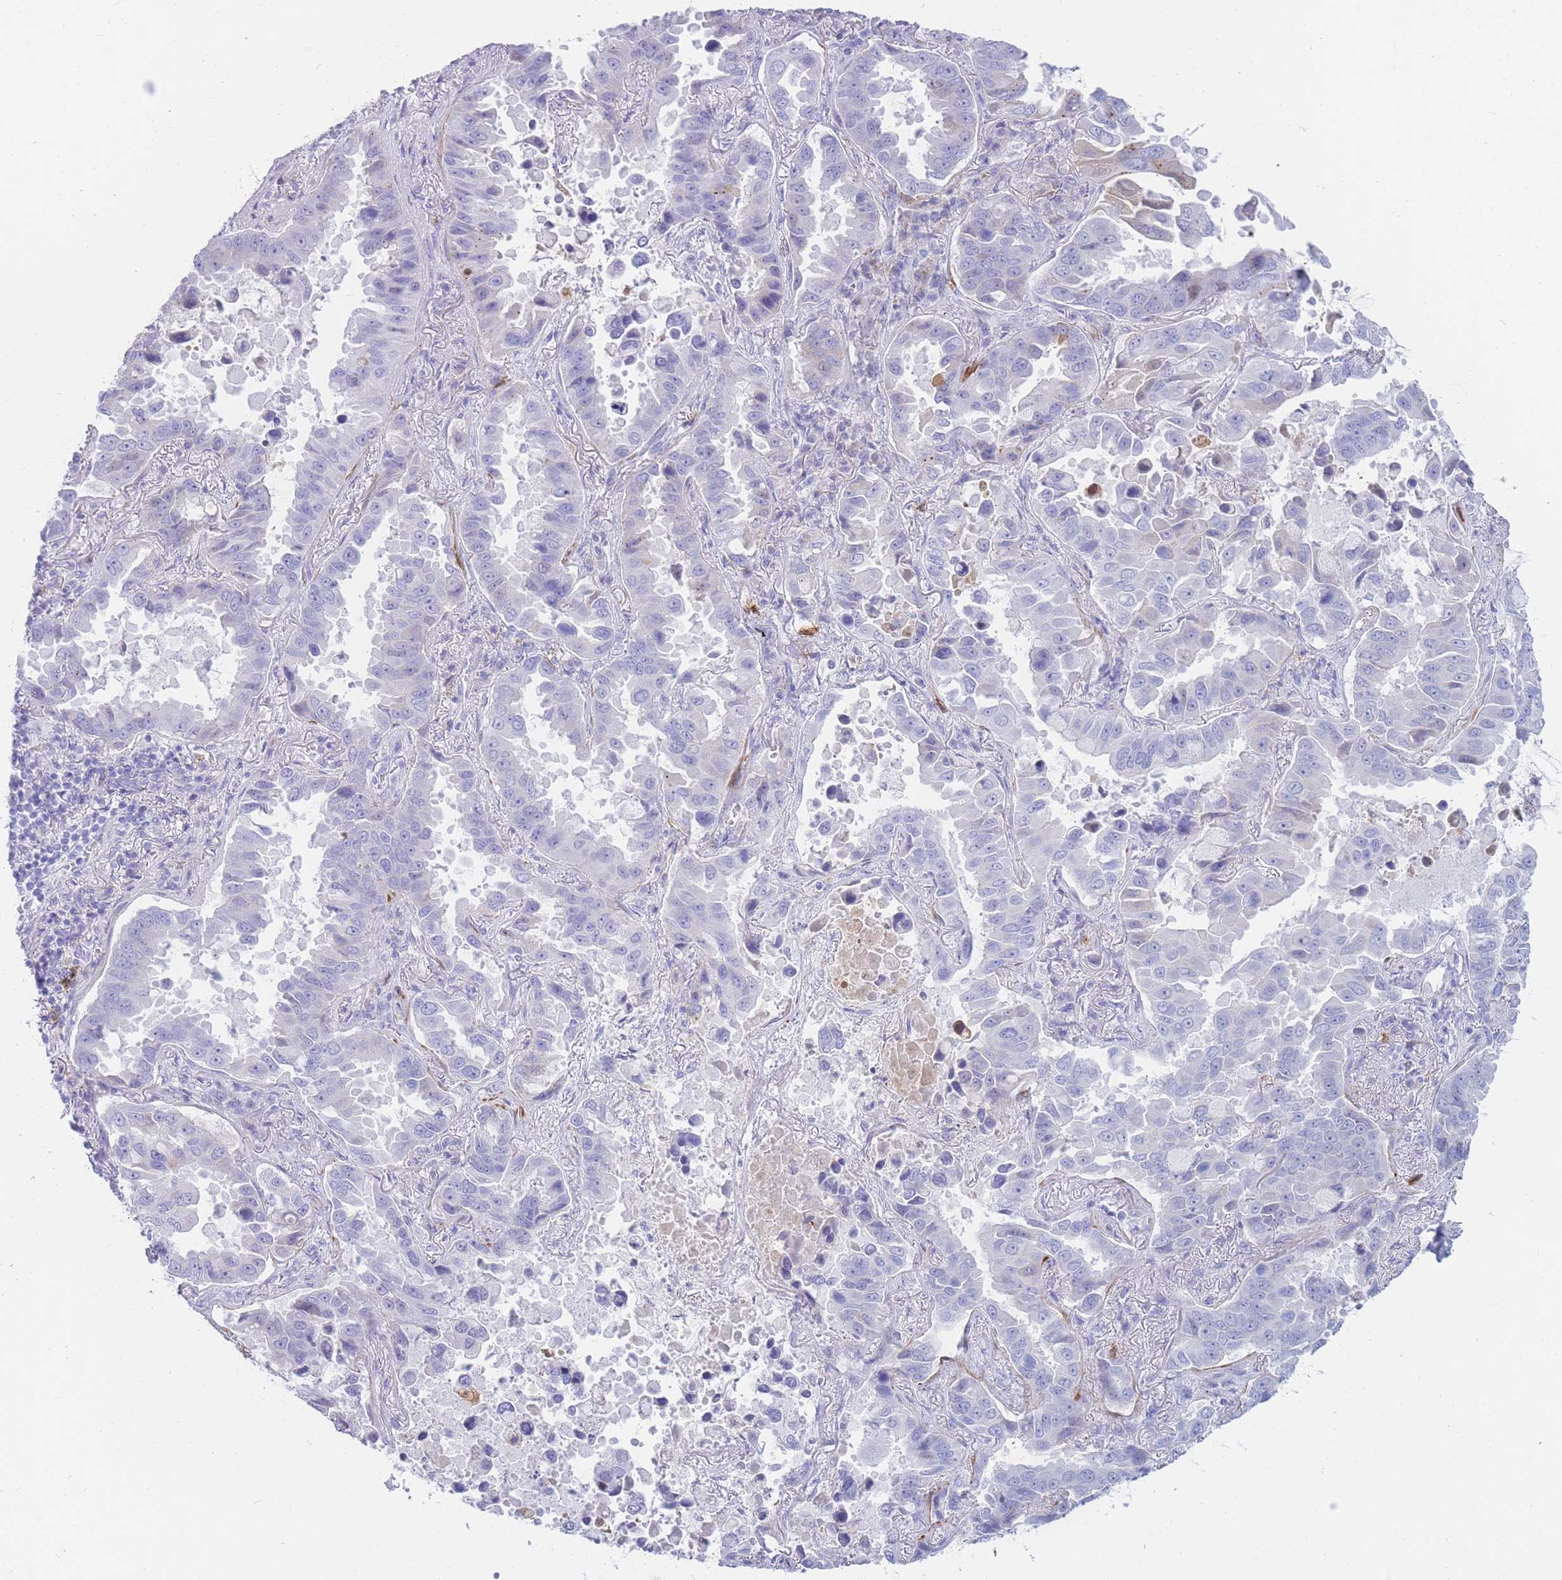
{"staining": {"intensity": "weak", "quantity": "<25%", "location": "cytoplasmic/membranous"}, "tissue": "lung cancer", "cell_type": "Tumor cells", "image_type": "cancer", "snomed": [{"axis": "morphology", "description": "Adenocarcinoma, NOS"}, {"axis": "topography", "description": "Lung"}], "caption": "Human lung cancer (adenocarcinoma) stained for a protein using IHC demonstrates no staining in tumor cells.", "gene": "NKX1-2", "patient": {"sex": "male", "age": 64}}